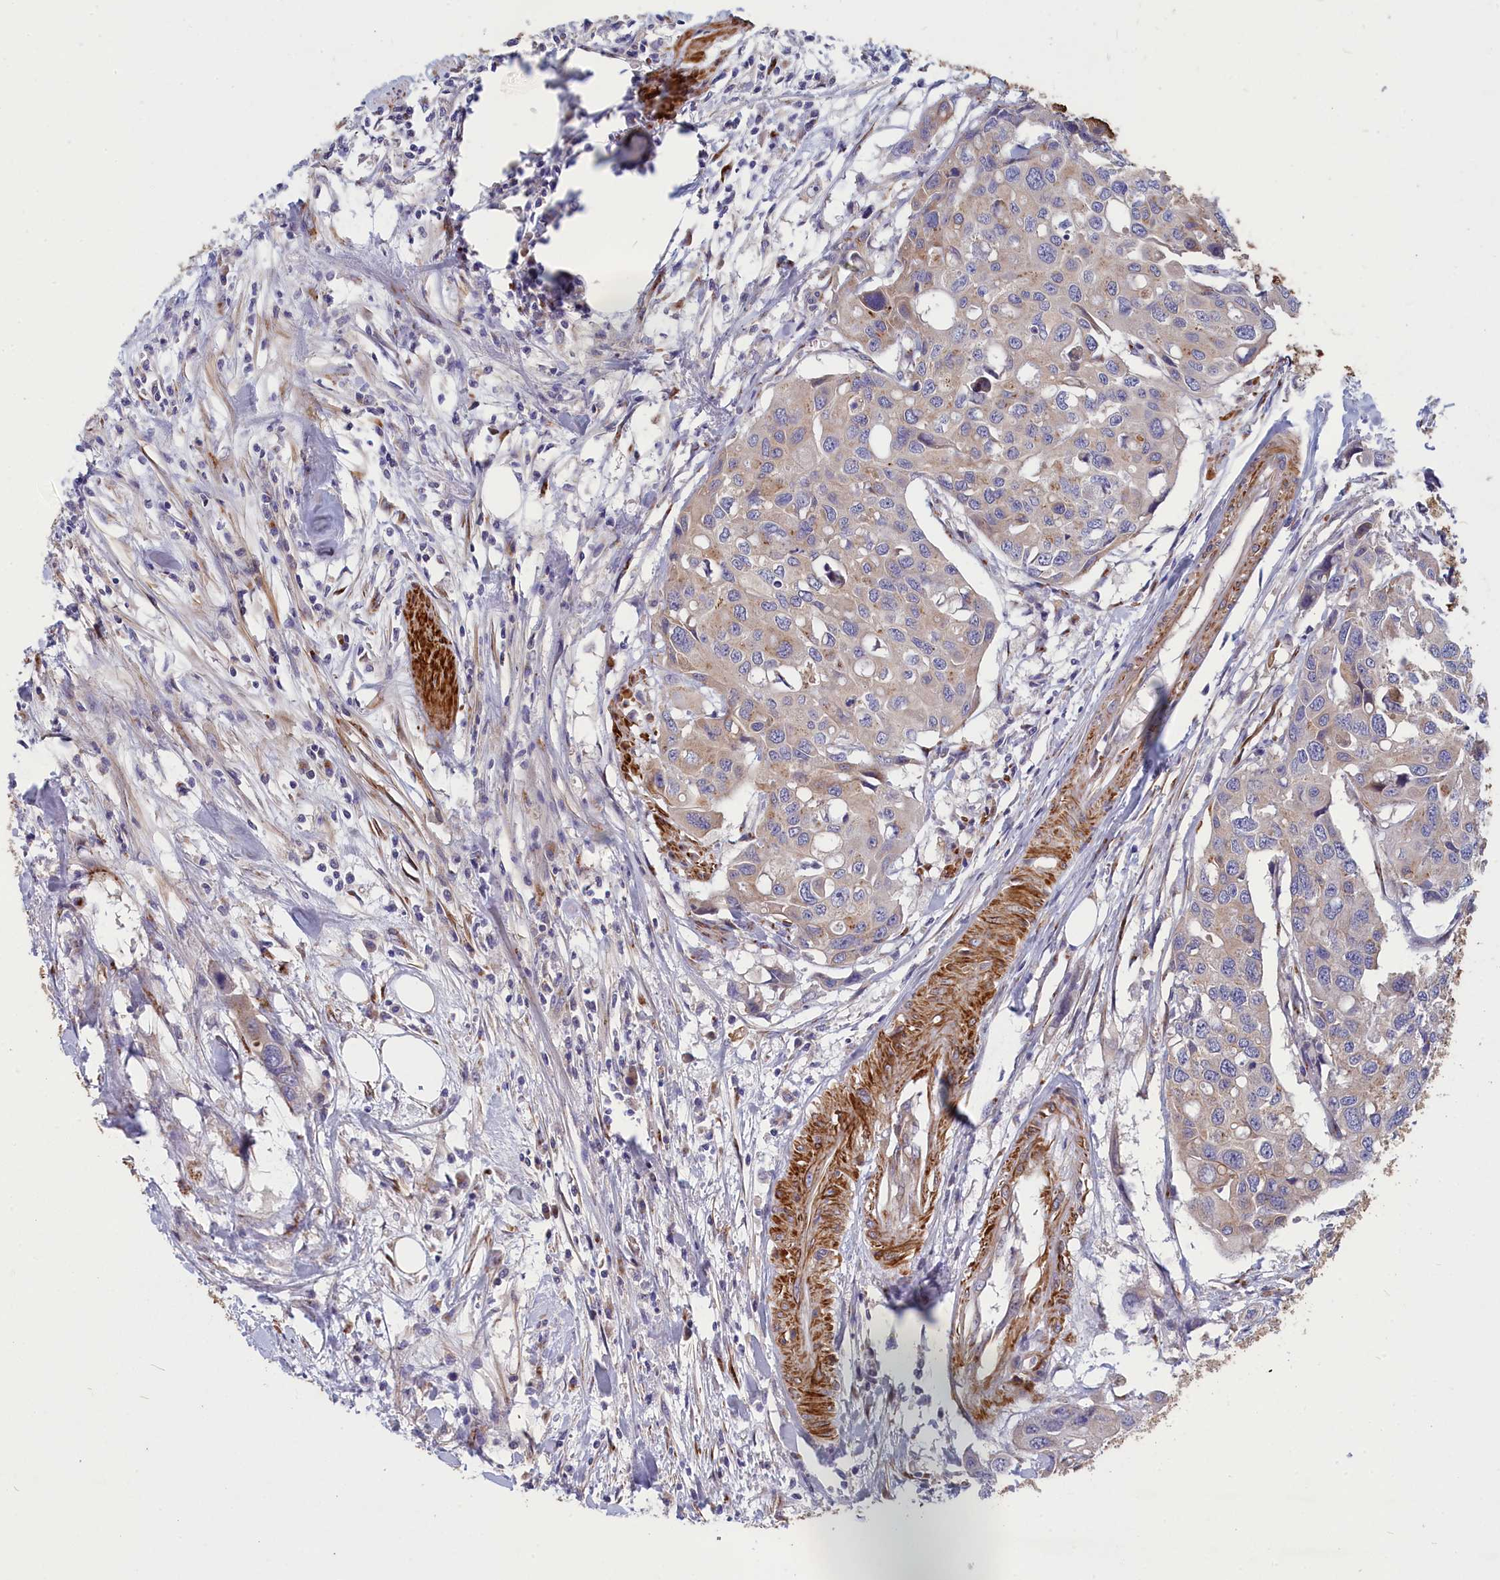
{"staining": {"intensity": "moderate", "quantity": "<25%", "location": "cytoplasmic/membranous"}, "tissue": "colorectal cancer", "cell_type": "Tumor cells", "image_type": "cancer", "snomed": [{"axis": "morphology", "description": "Adenocarcinoma, NOS"}, {"axis": "topography", "description": "Colon"}], "caption": "IHC of human colorectal adenocarcinoma shows low levels of moderate cytoplasmic/membranous positivity in approximately <25% of tumor cells.", "gene": "TUBGCP4", "patient": {"sex": "male", "age": 77}}